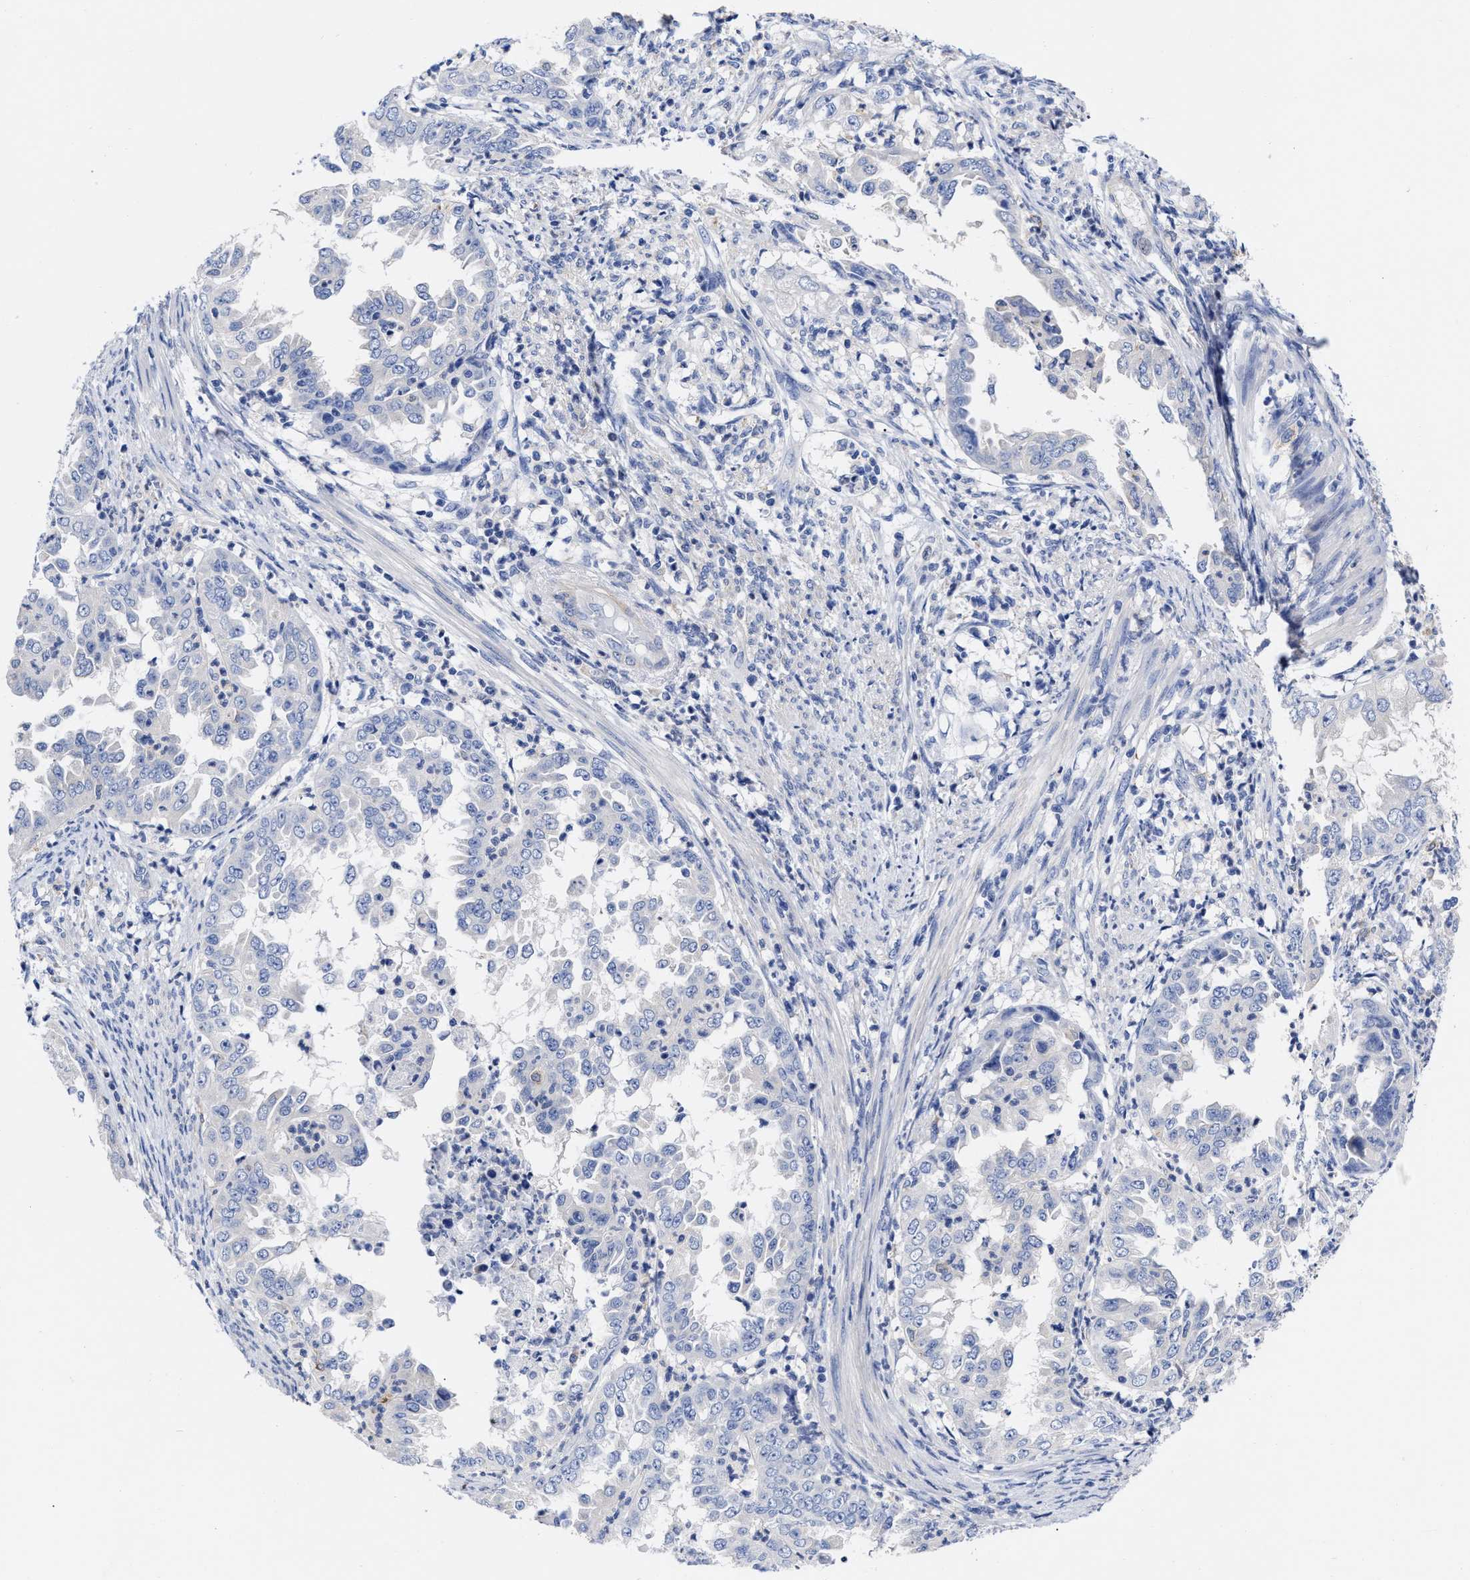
{"staining": {"intensity": "negative", "quantity": "none", "location": "none"}, "tissue": "endometrial cancer", "cell_type": "Tumor cells", "image_type": "cancer", "snomed": [{"axis": "morphology", "description": "Adenocarcinoma, NOS"}, {"axis": "topography", "description": "Endometrium"}], "caption": "The histopathology image displays no staining of tumor cells in endometrial adenocarcinoma.", "gene": "IRAG2", "patient": {"sex": "female", "age": 85}}